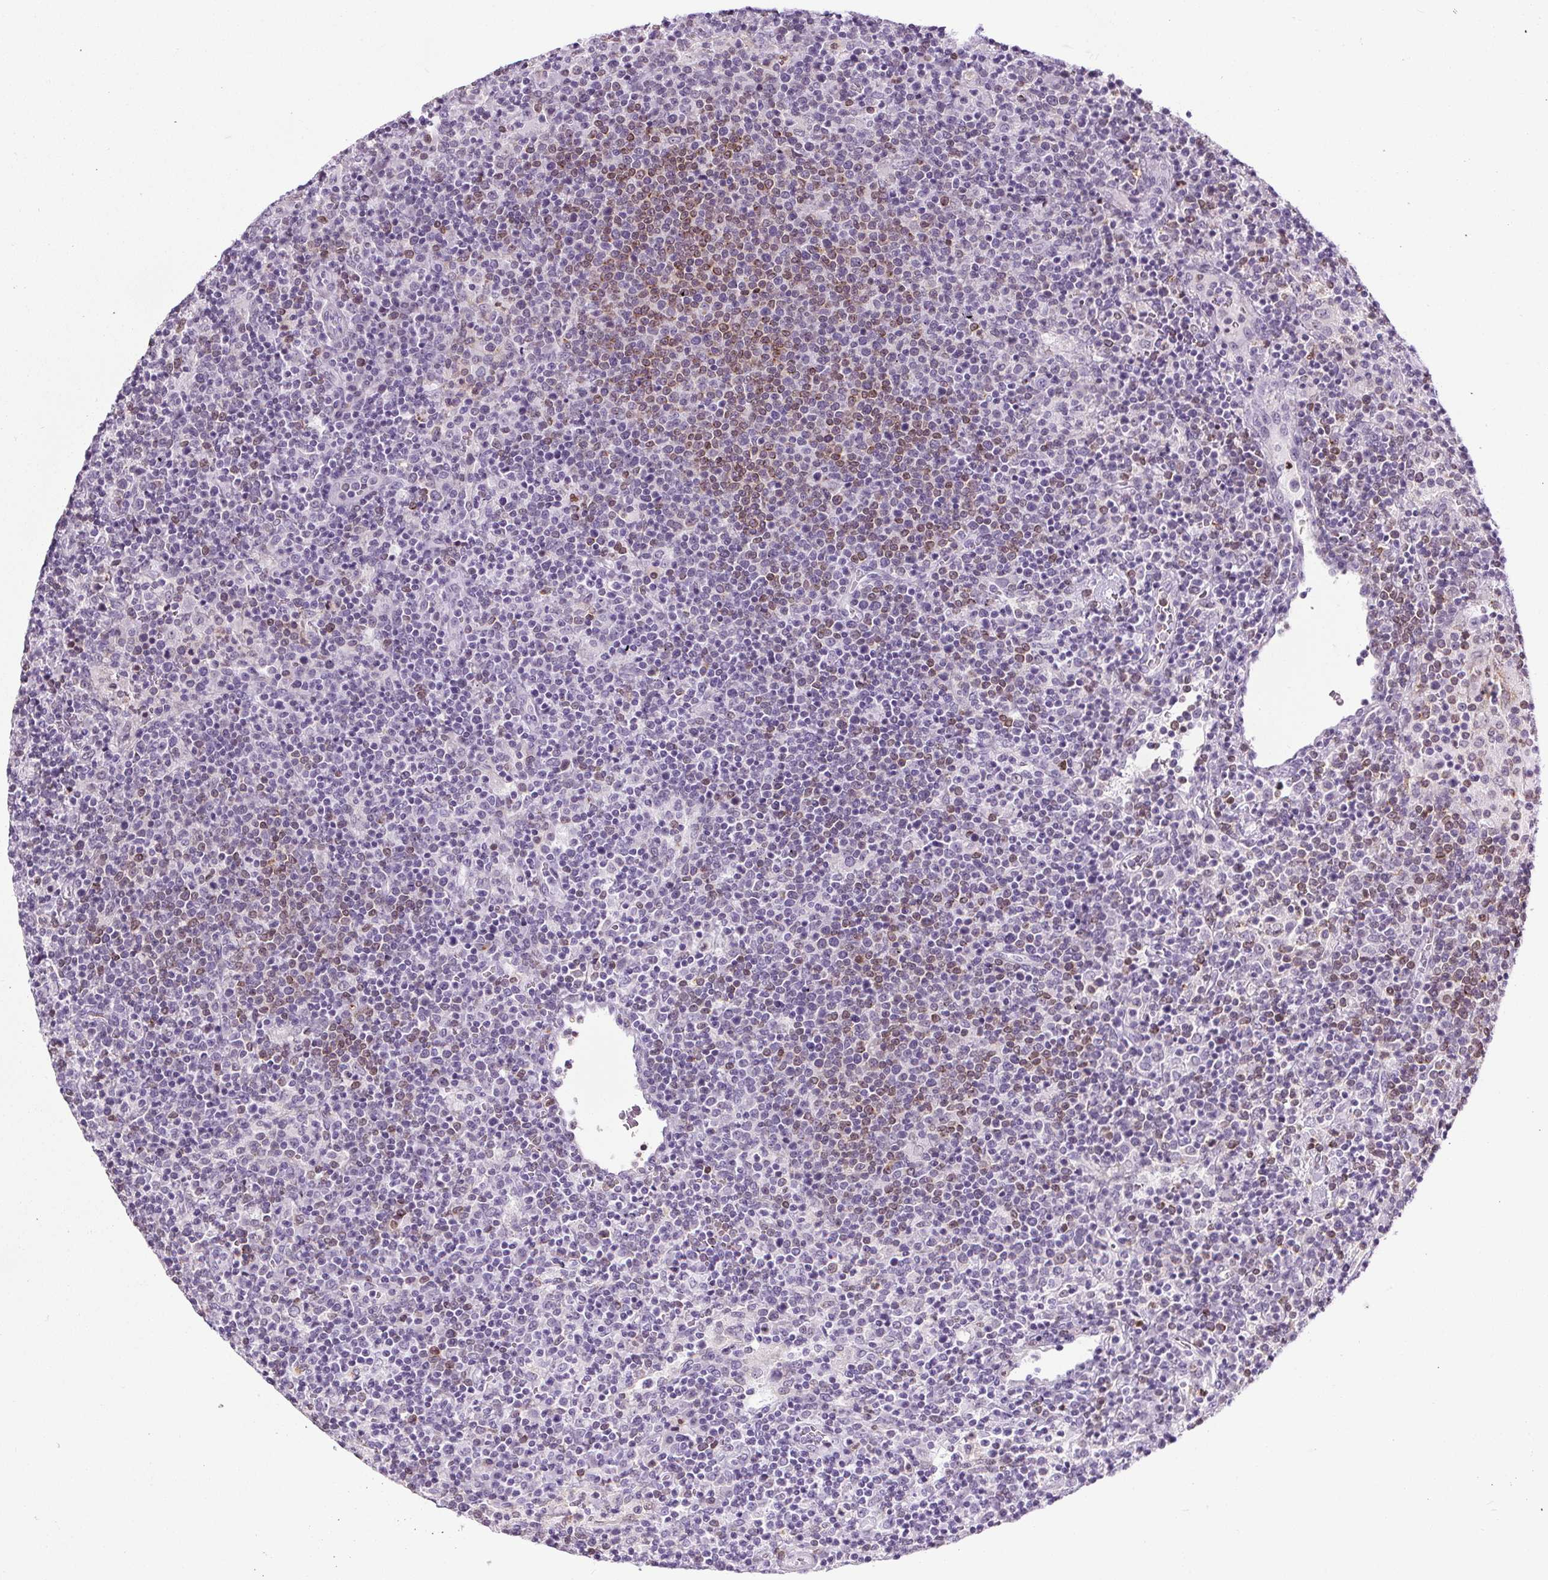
{"staining": {"intensity": "weak", "quantity": "25%-75%", "location": "nuclear"}, "tissue": "lymphoma", "cell_type": "Tumor cells", "image_type": "cancer", "snomed": [{"axis": "morphology", "description": "Malignant lymphoma, non-Hodgkin's type, High grade"}, {"axis": "topography", "description": "Lymph node"}], "caption": "Malignant lymphoma, non-Hodgkin's type (high-grade) stained for a protein (brown) displays weak nuclear positive staining in about 25%-75% of tumor cells.", "gene": "TMEM240", "patient": {"sex": "male", "age": 61}}